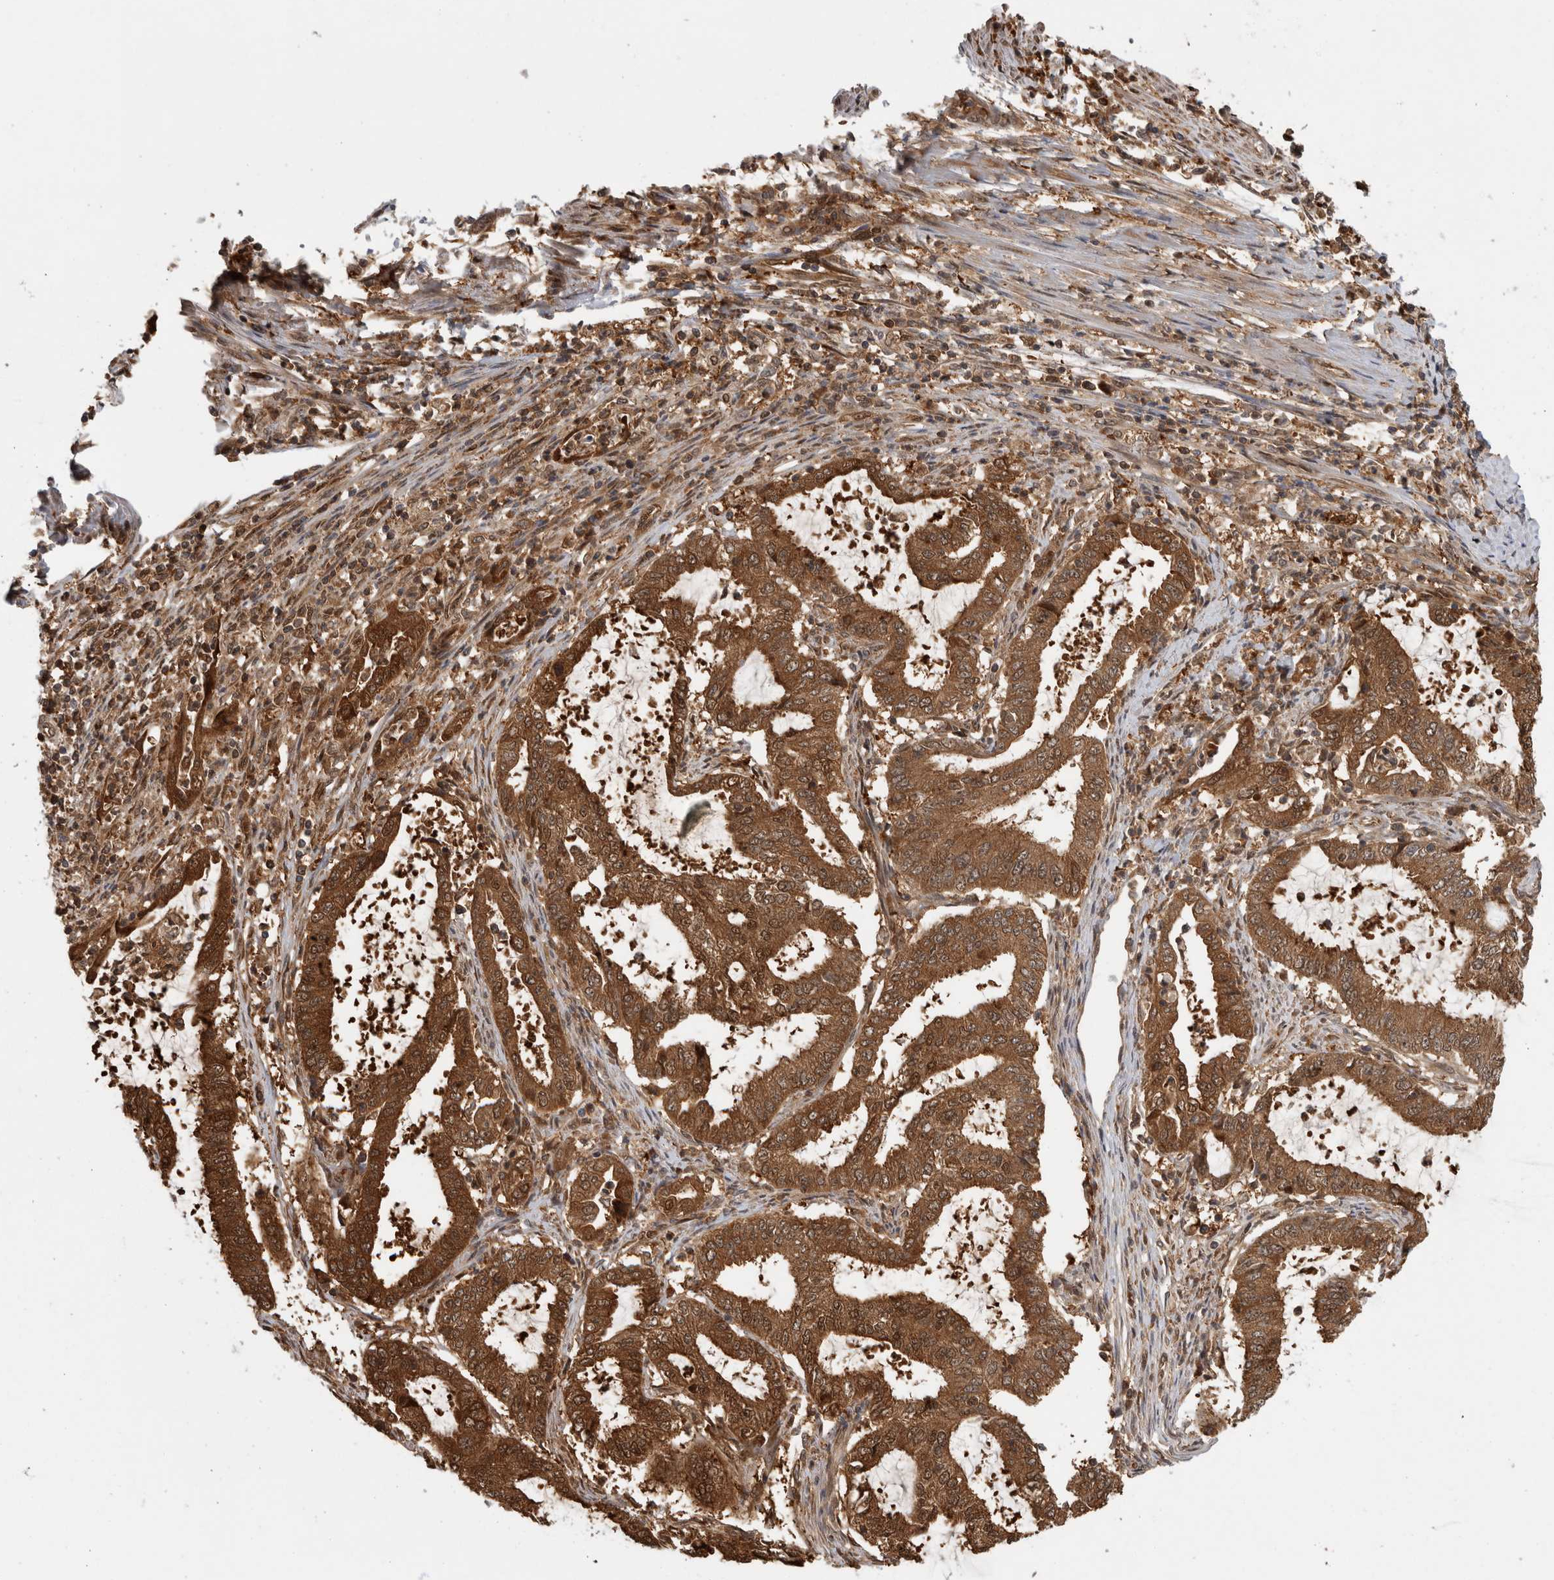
{"staining": {"intensity": "moderate", "quantity": ">75%", "location": "cytoplasmic/membranous,nuclear"}, "tissue": "endometrial cancer", "cell_type": "Tumor cells", "image_type": "cancer", "snomed": [{"axis": "morphology", "description": "Adenocarcinoma, NOS"}, {"axis": "topography", "description": "Endometrium"}], "caption": "An immunohistochemistry histopathology image of tumor tissue is shown. Protein staining in brown shows moderate cytoplasmic/membranous and nuclear positivity in endometrial cancer within tumor cells.", "gene": "ASTN2", "patient": {"sex": "female", "age": 51}}